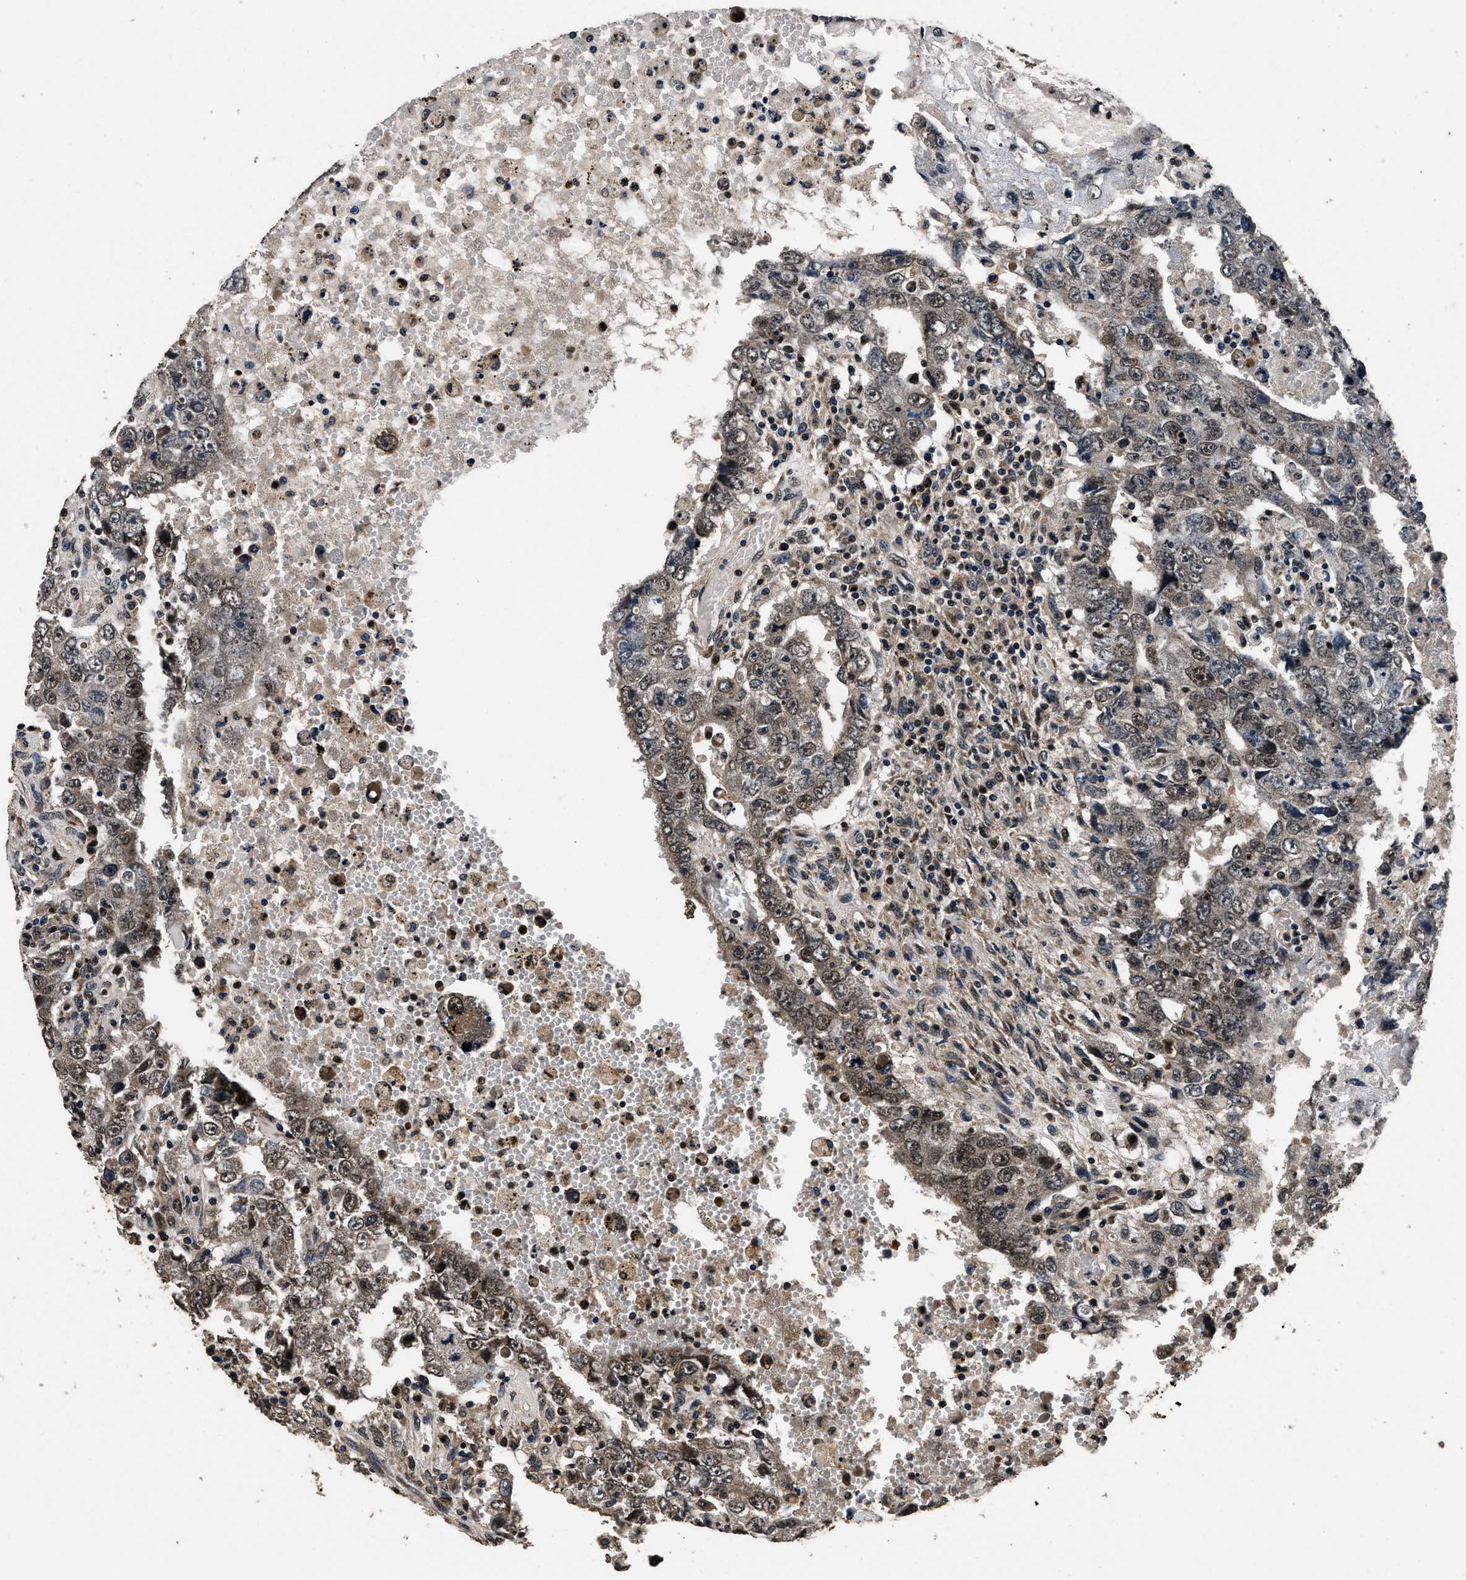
{"staining": {"intensity": "weak", "quantity": ">75%", "location": "nuclear"}, "tissue": "testis cancer", "cell_type": "Tumor cells", "image_type": "cancer", "snomed": [{"axis": "morphology", "description": "Carcinoma, Embryonal, NOS"}, {"axis": "topography", "description": "Testis"}], "caption": "Testis cancer (embryonal carcinoma) stained with a brown dye displays weak nuclear positive staining in approximately >75% of tumor cells.", "gene": "CSTF1", "patient": {"sex": "male", "age": 26}}